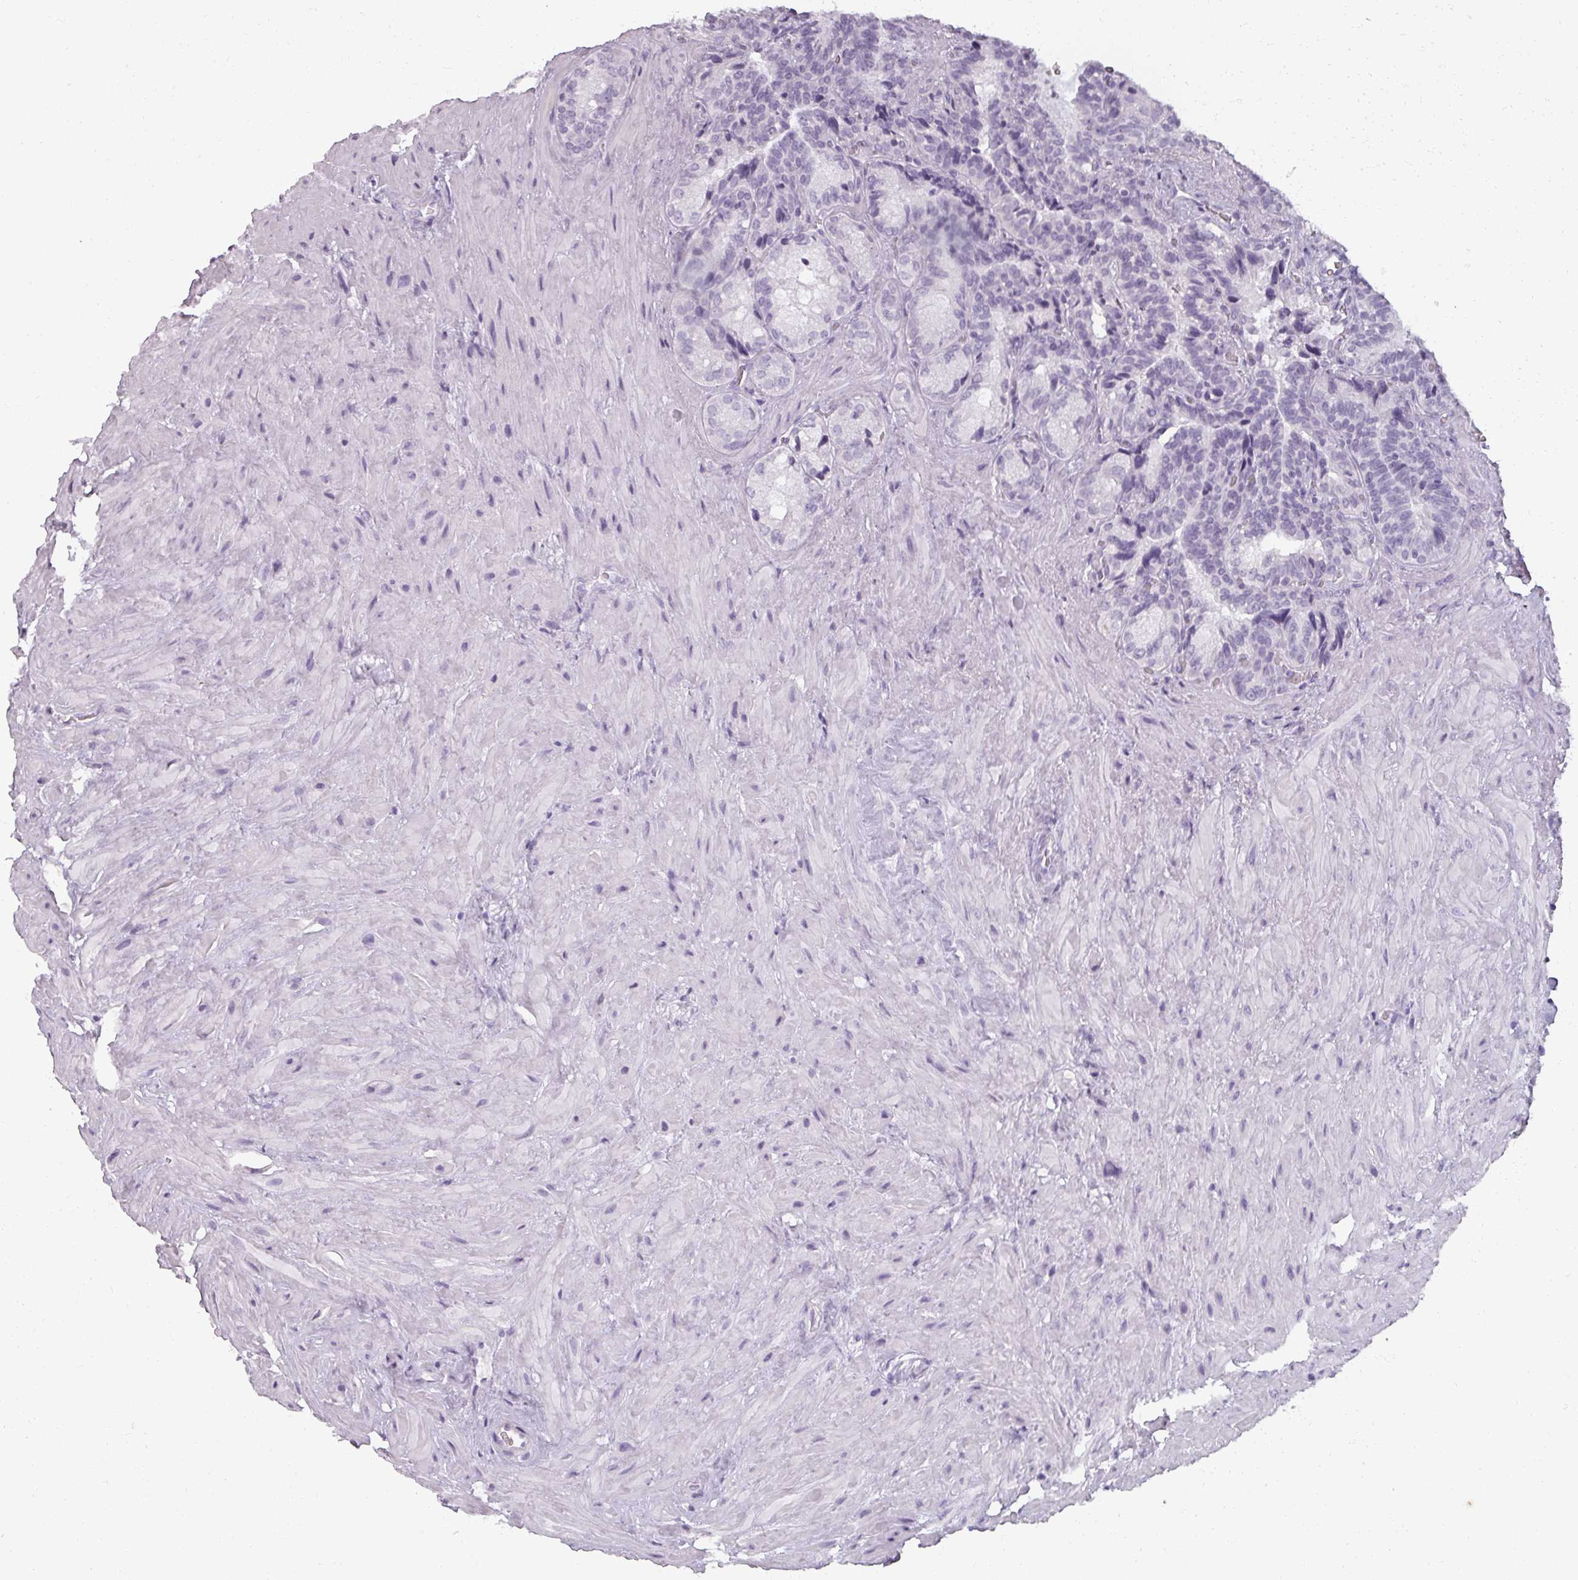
{"staining": {"intensity": "negative", "quantity": "none", "location": "none"}, "tissue": "seminal vesicle", "cell_type": "Glandular cells", "image_type": "normal", "snomed": [{"axis": "morphology", "description": "Normal tissue, NOS"}, {"axis": "topography", "description": "Seminal veicle"}], "caption": "The photomicrograph reveals no staining of glandular cells in unremarkable seminal vesicle.", "gene": "REG3A", "patient": {"sex": "male", "age": 68}}